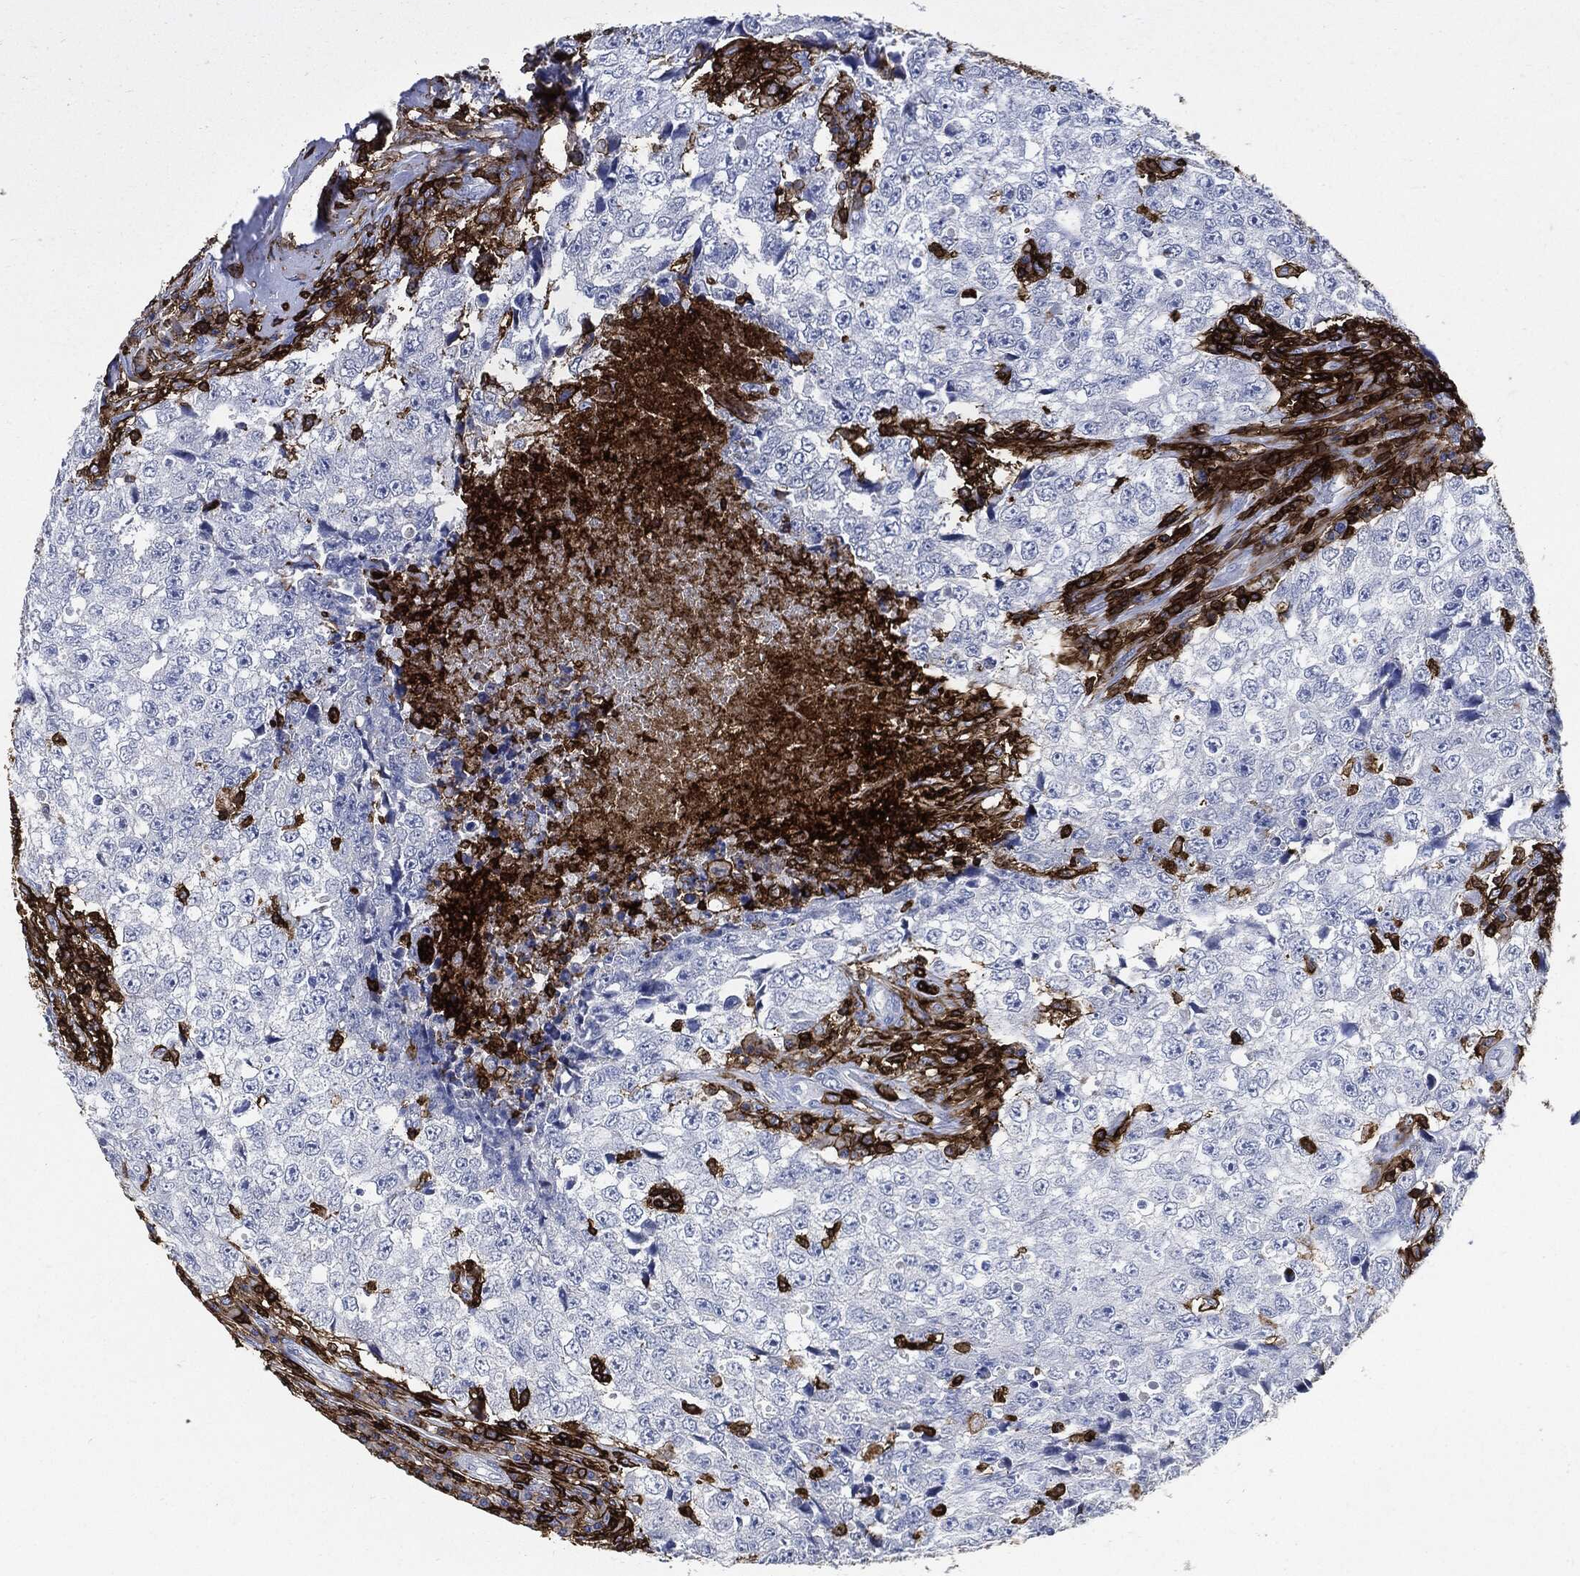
{"staining": {"intensity": "negative", "quantity": "none", "location": "none"}, "tissue": "testis cancer", "cell_type": "Tumor cells", "image_type": "cancer", "snomed": [{"axis": "morphology", "description": "Necrosis, NOS"}, {"axis": "morphology", "description": "Carcinoma, Embryonal, NOS"}, {"axis": "topography", "description": "Testis"}], "caption": "Tumor cells are negative for brown protein staining in embryonal carcinoma (testis). (Immunohistochemistry (ihc), brightfield microscopy, high magnification).", "gene": "PTPRC", "patient": {"sex": "male", "age": 19}}